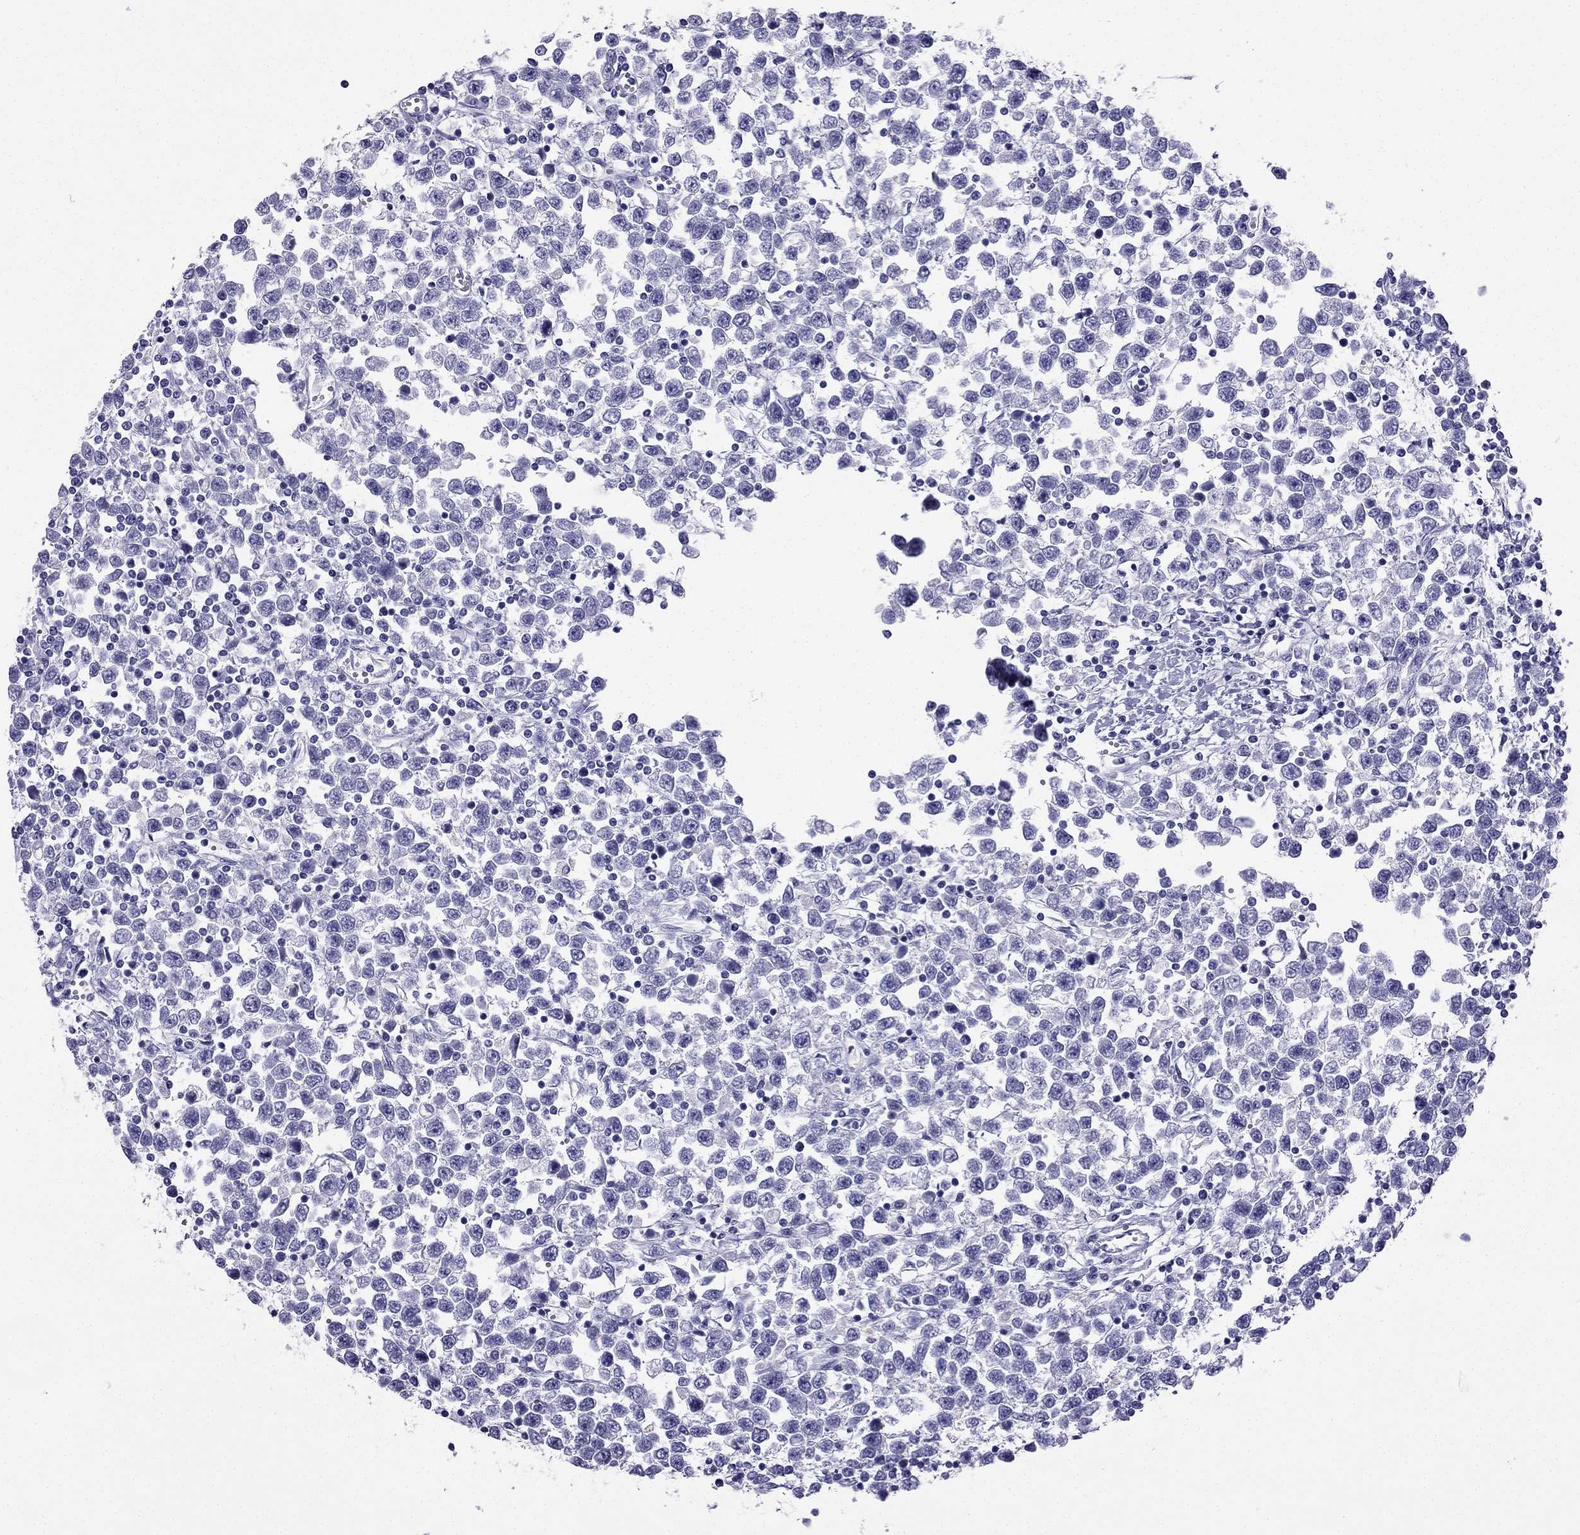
{"staining": {"intensity": "negative", "quantity": "none", "location": "none"}, "tissue": "testis cancer", "cell_type": "Tumor cells", "image_type": "cancer", "snomed": [{"axis": "morphology", "description": "Seminoma, NOS"}, {"axis": "topography", "description": "Testis"}], "caption": "Histopathology image shows no protein expression in tumor cells of testis seminoma tissue.", "gene": "SLC18A2", "patient": {"sex": "male", "age": 34}}